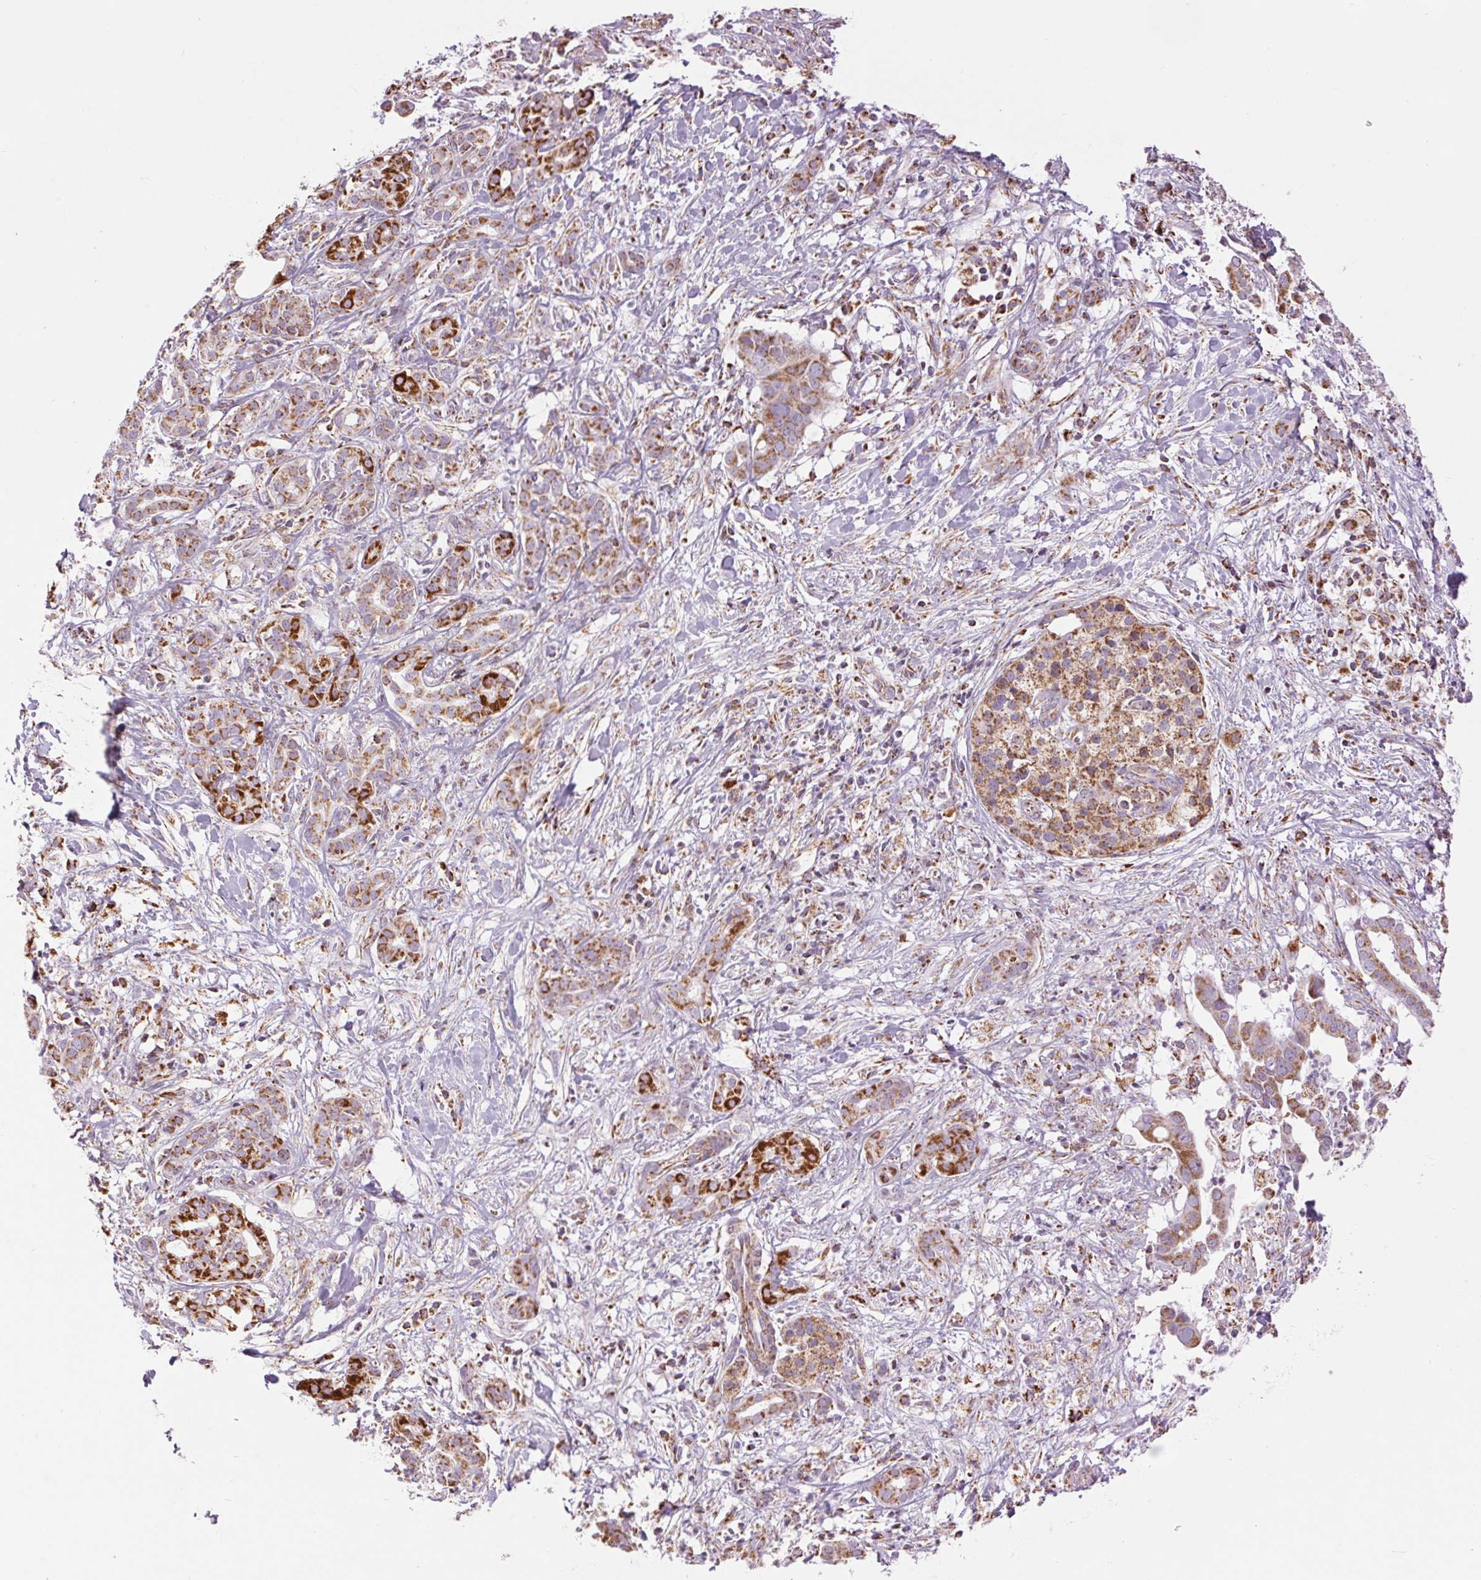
{"staining": {"intensity": "strong", "quantity": "25%-75%", "location": "cytoplasmic/membranous"}, "tissue": "pancreatic cancer", "cell_type": "Tumor cells", "image_type": "cancer", "snomed": [{"axis": "morphology", "description": "Adenocarcinoma, NOS"}, {"axis": "topography", "description": "Pancreas"}], "caption": "Brown immunohistochemical staining in pancreatic cancer exhibits strong cytoplasmic/membranous staining in about 25%-75% of tumor cells.", "gene": "ATP5PB", "patient": {"sex": "male", "age": 61}}